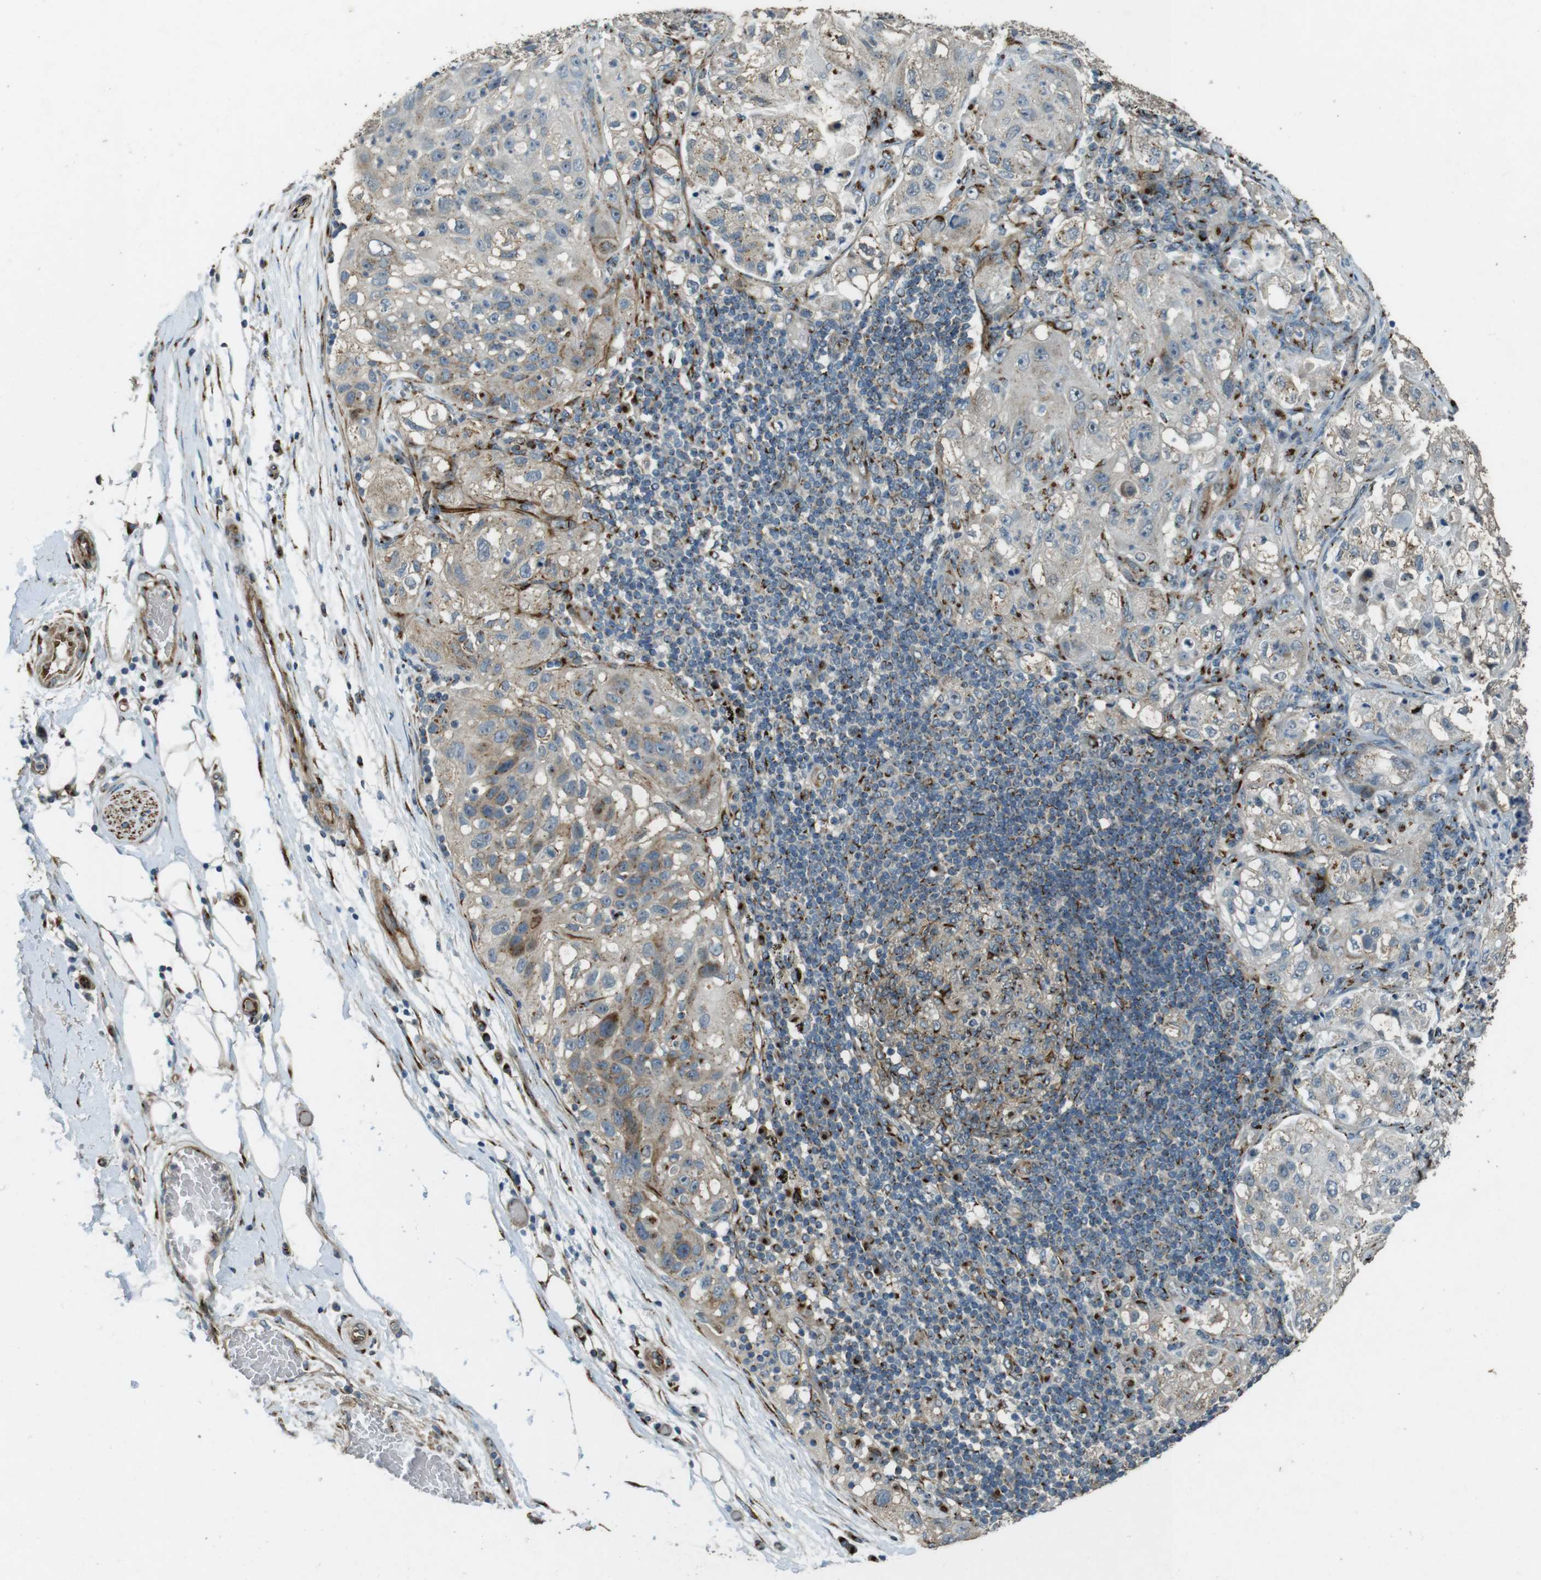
{"staining": {"intensity": "weak", "quantity": "<25%", "location": "cytoplasmic/membranous"}, "tissue": "lung cancer", "cell_type": "Tumor cells", "image_type": "cancer", "snomed": [{"axis": "morphology", "description": "Inflammation, NOS"}, {"axis": "morphology", "description": "Squamous cell carcinoma, NOS"}, {"axis": "topography", "description": "Lymph node"}, {"axis": "topography", "description": "Soft tissue"}, {"axis": "topography", "description": "Lung"}], "caption": "This histopathology image is of lung cancer (squamous cell carcinoma) stained with immunohistochemistry (IHC) to label a protein in brown with the nuclei are counter-stained blue. There is no expression in tumor cells.", "gene": "TMEM115", "patient": {"sex": "male", "age": 66}}